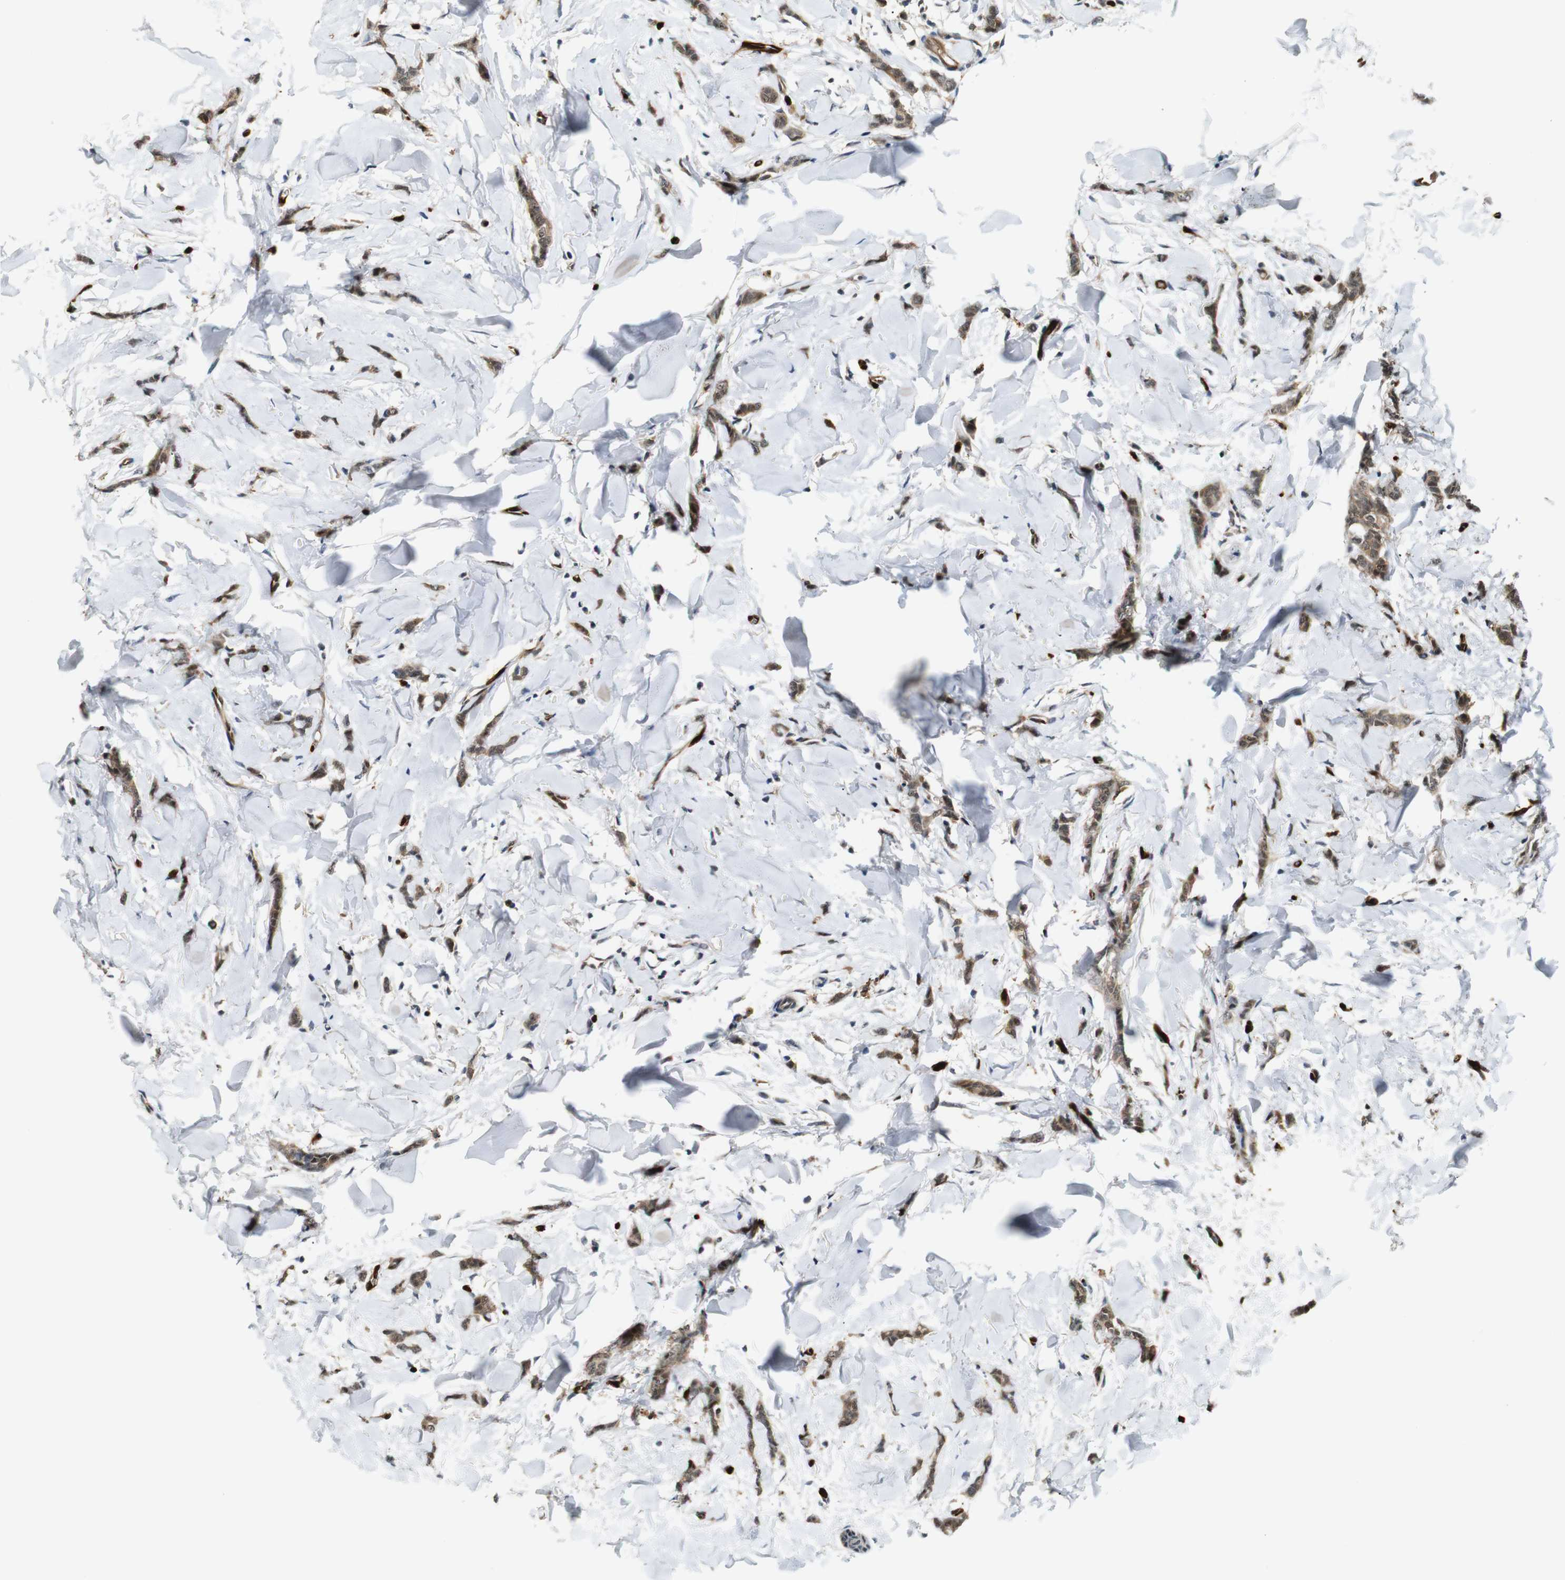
{"staining": {"intensity": "moderate", "quantity": ">75%", "location": "cytoplasmic/membranous"}, "tissue": "breast cancer", "cell_type": "Tumor cells", "image_type": "cancer", "snomed": [{"axis": "morphology", "description": "Lobular carcinoma"}, {"axis": "topography", "description": "Skin"}, {"axis": "topography", "description": "Breast"}], "caption": "This is a photomicrograph of immunohistochemistry (IHC) staining of breast cancer, which shows moderate expression in the cytoplasmic/membranous of tumor cells.", "gene": "LXN", "patient": {"sex": "female", "age": 46}}